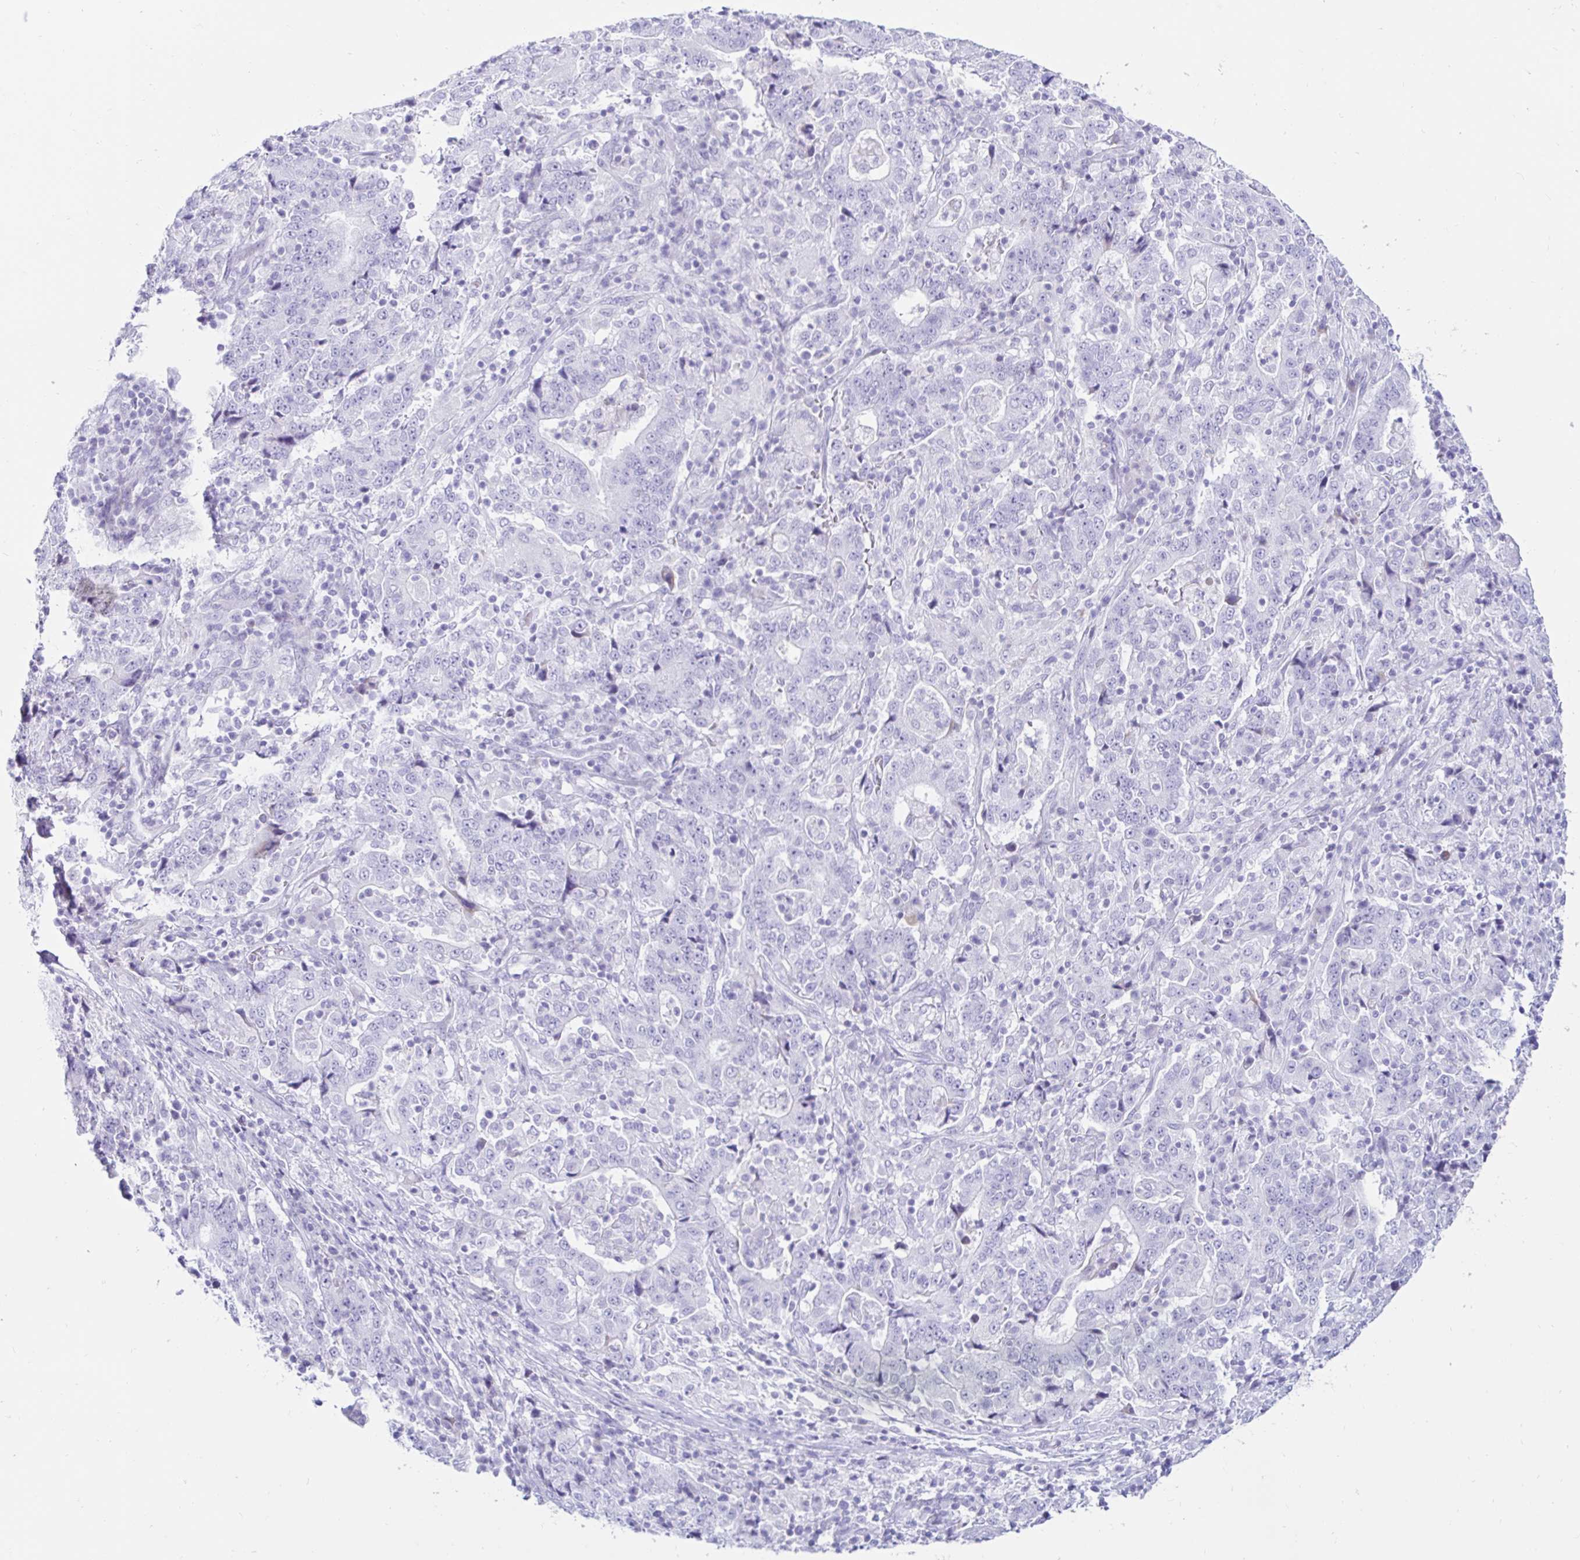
{"staining": {"intensity": "negative", "quantity": "none", "location": "none"}, "tissue": "stomach cancer", "cell_type": "Tumor cells", "image_type": "cancer", "snomed": [{"axis": "morphology", "description": "Normal tissue, NOS"}, {"axis": "morphology", "description": "Adenocarcinoma, NOS"}, {"axis": "topography", "description": "Stomach, upper"}, {"axis": "topography", "description": "Stomach"}], "caption": "Human stomach cancer (adenocarcinoma) stained for a protein using immunohistochemistry (IHC) exhibits no positivity in tumor cells.", "gene": "BEST1", "patient": {"sex": "male", "age": 59}}